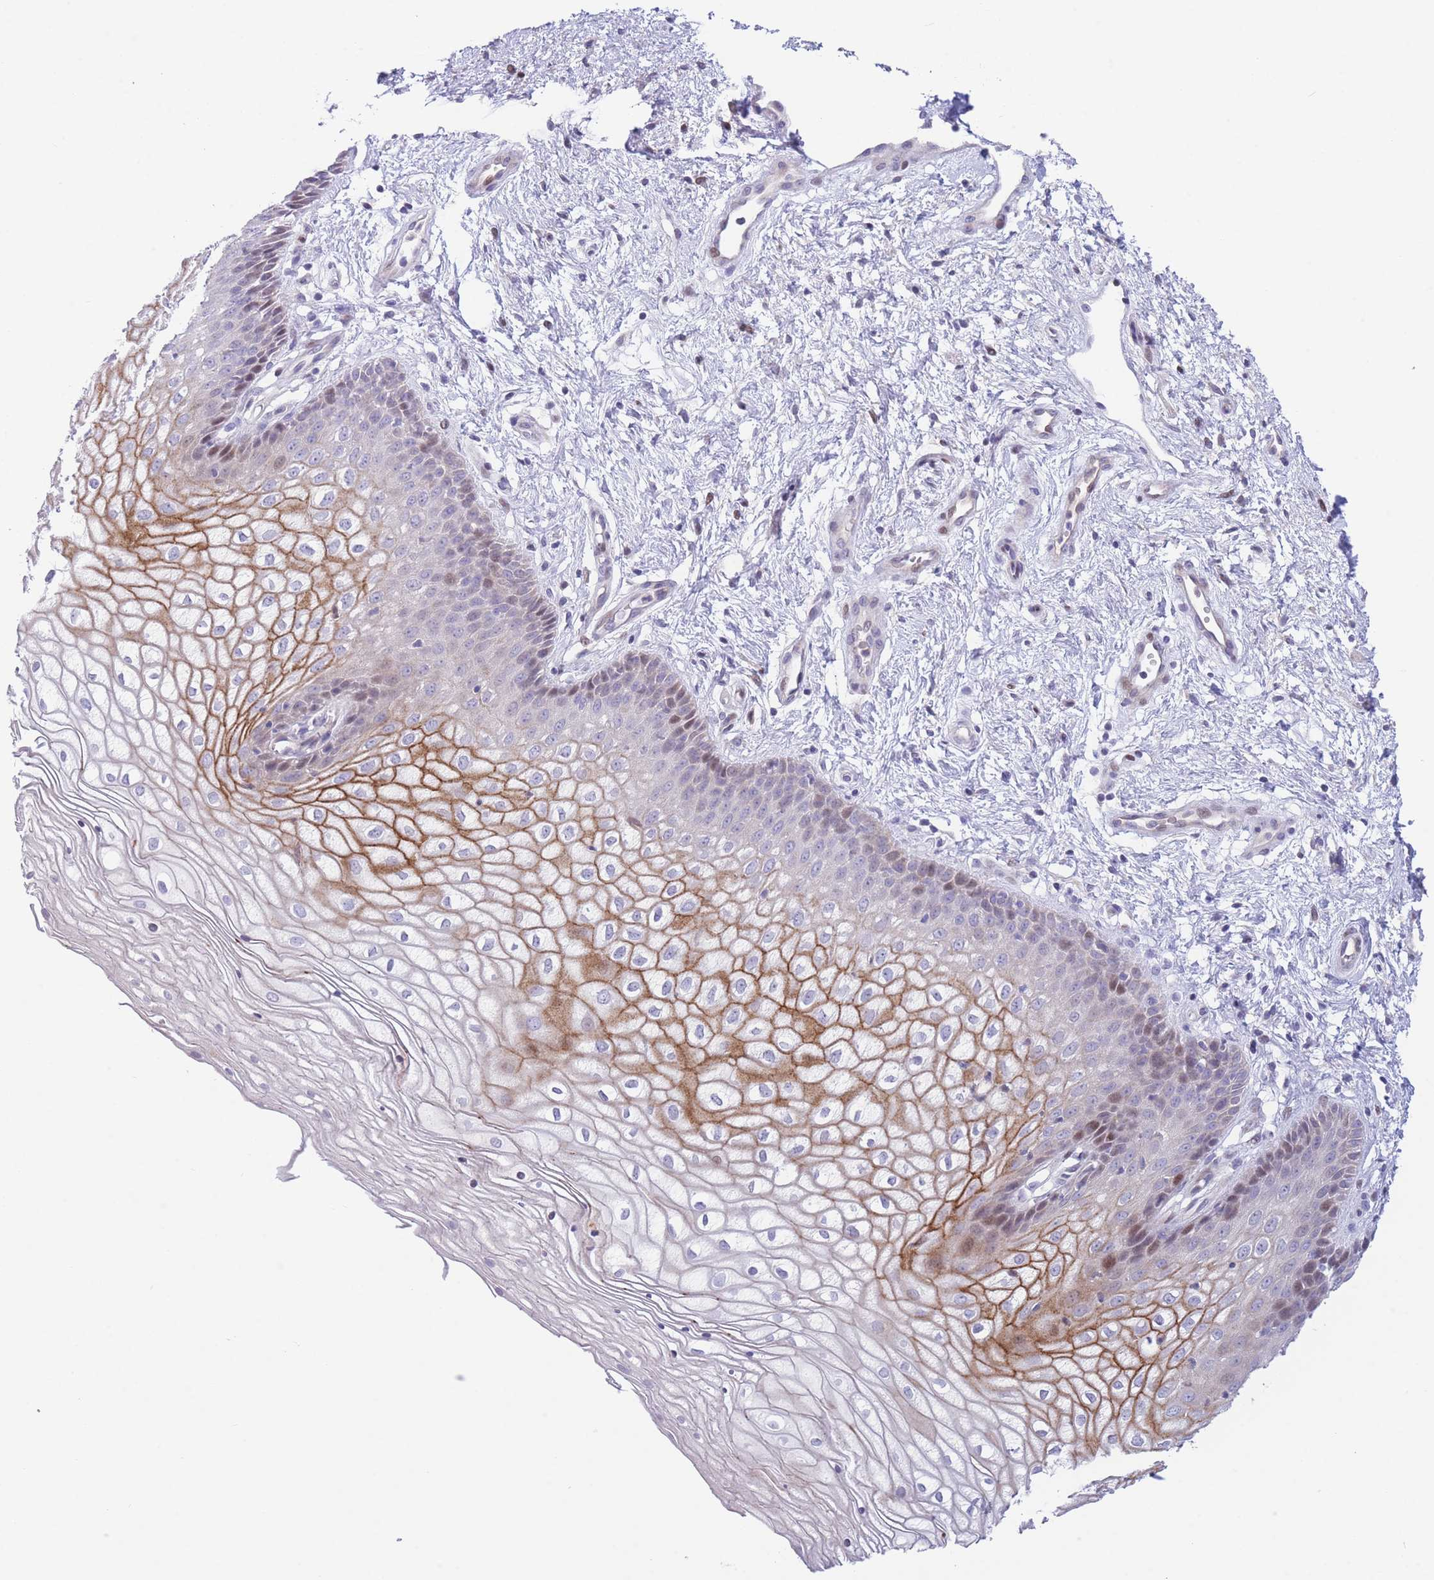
{"staining": {"intensity": "moderate", "quantity": "25%-75%", "location": "cytoplasmic/membranous,nuclear"}, "tissue": "vagina", "cell_type": "Squamous epithelial cells", "image_type": "normal", "snomed": [{"axis": "morphology", "description": "Normal tissue, NOS"}, {"axis": "topography", "description": "Vagina"}], "caption": "Protein expression by immunohistochemistry demonstrates moderate cytoplasmic/membranous,nuclear expression in about 25%-75% of squamous epithelial cells in unremarkable vagina.", "gene": "SHCBP1", "patient": {"sex": "female", "age": 34}}